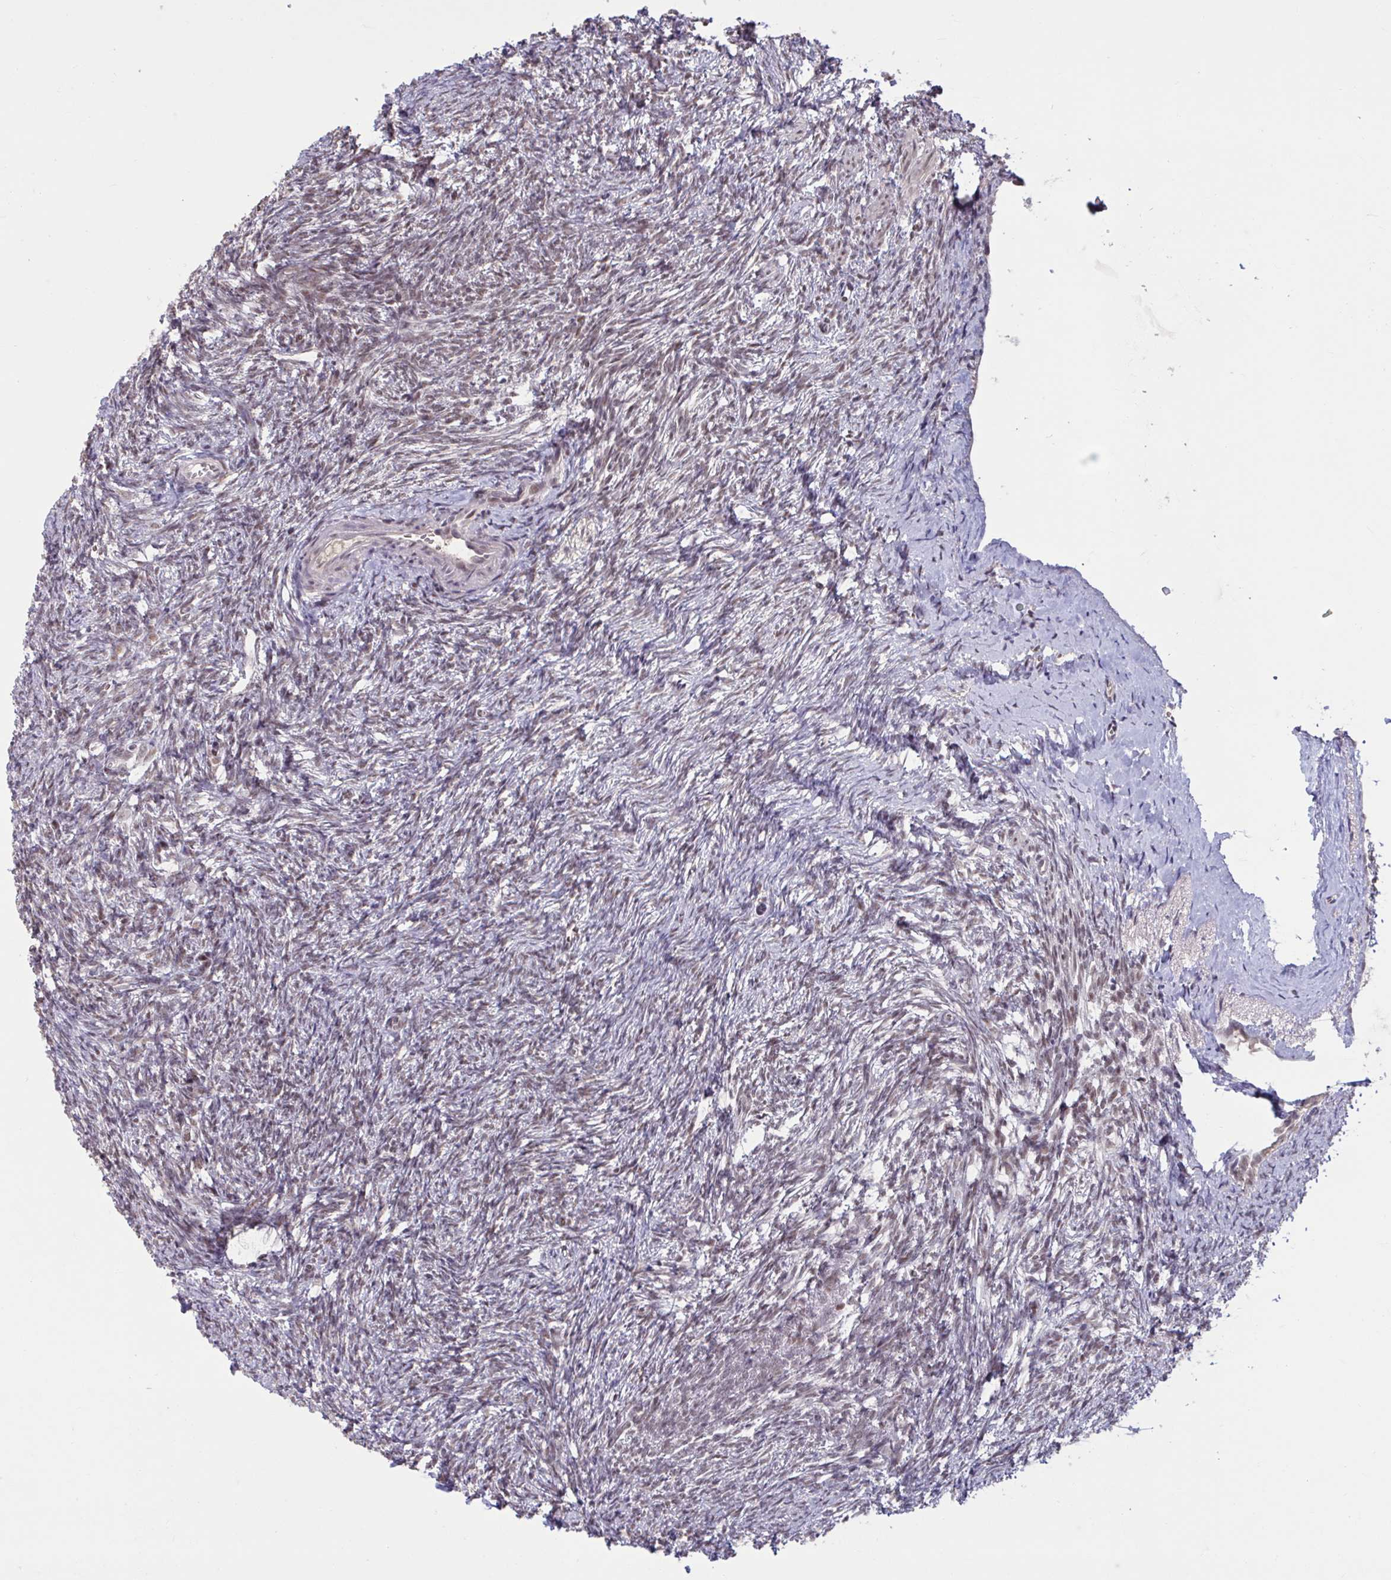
{"staining": {"intensity": "weak", "quantity": ">75%", "location": "cytoplasmic/membranous,nuclear"}, "tissue": "ovary", "cell_type": "Follicle cells", "image_type": "normal", "snomed": [{"axis": "morphology", "description": "Normal tissue, NOS"}, {"axis": "topography", "description": "Ovary"}], "caption": "A low amount of weak cytoplasmic/membranous,nuclear positivity is present in approximately >75% of follicle cells in benign ovary. The staining was performed using DAB, with brown indicating positive protein expression. Nuclei are stained blue with hematoxylin.", "gene": "ZNF414", "patient": {"sex": "female", "age": 41}}